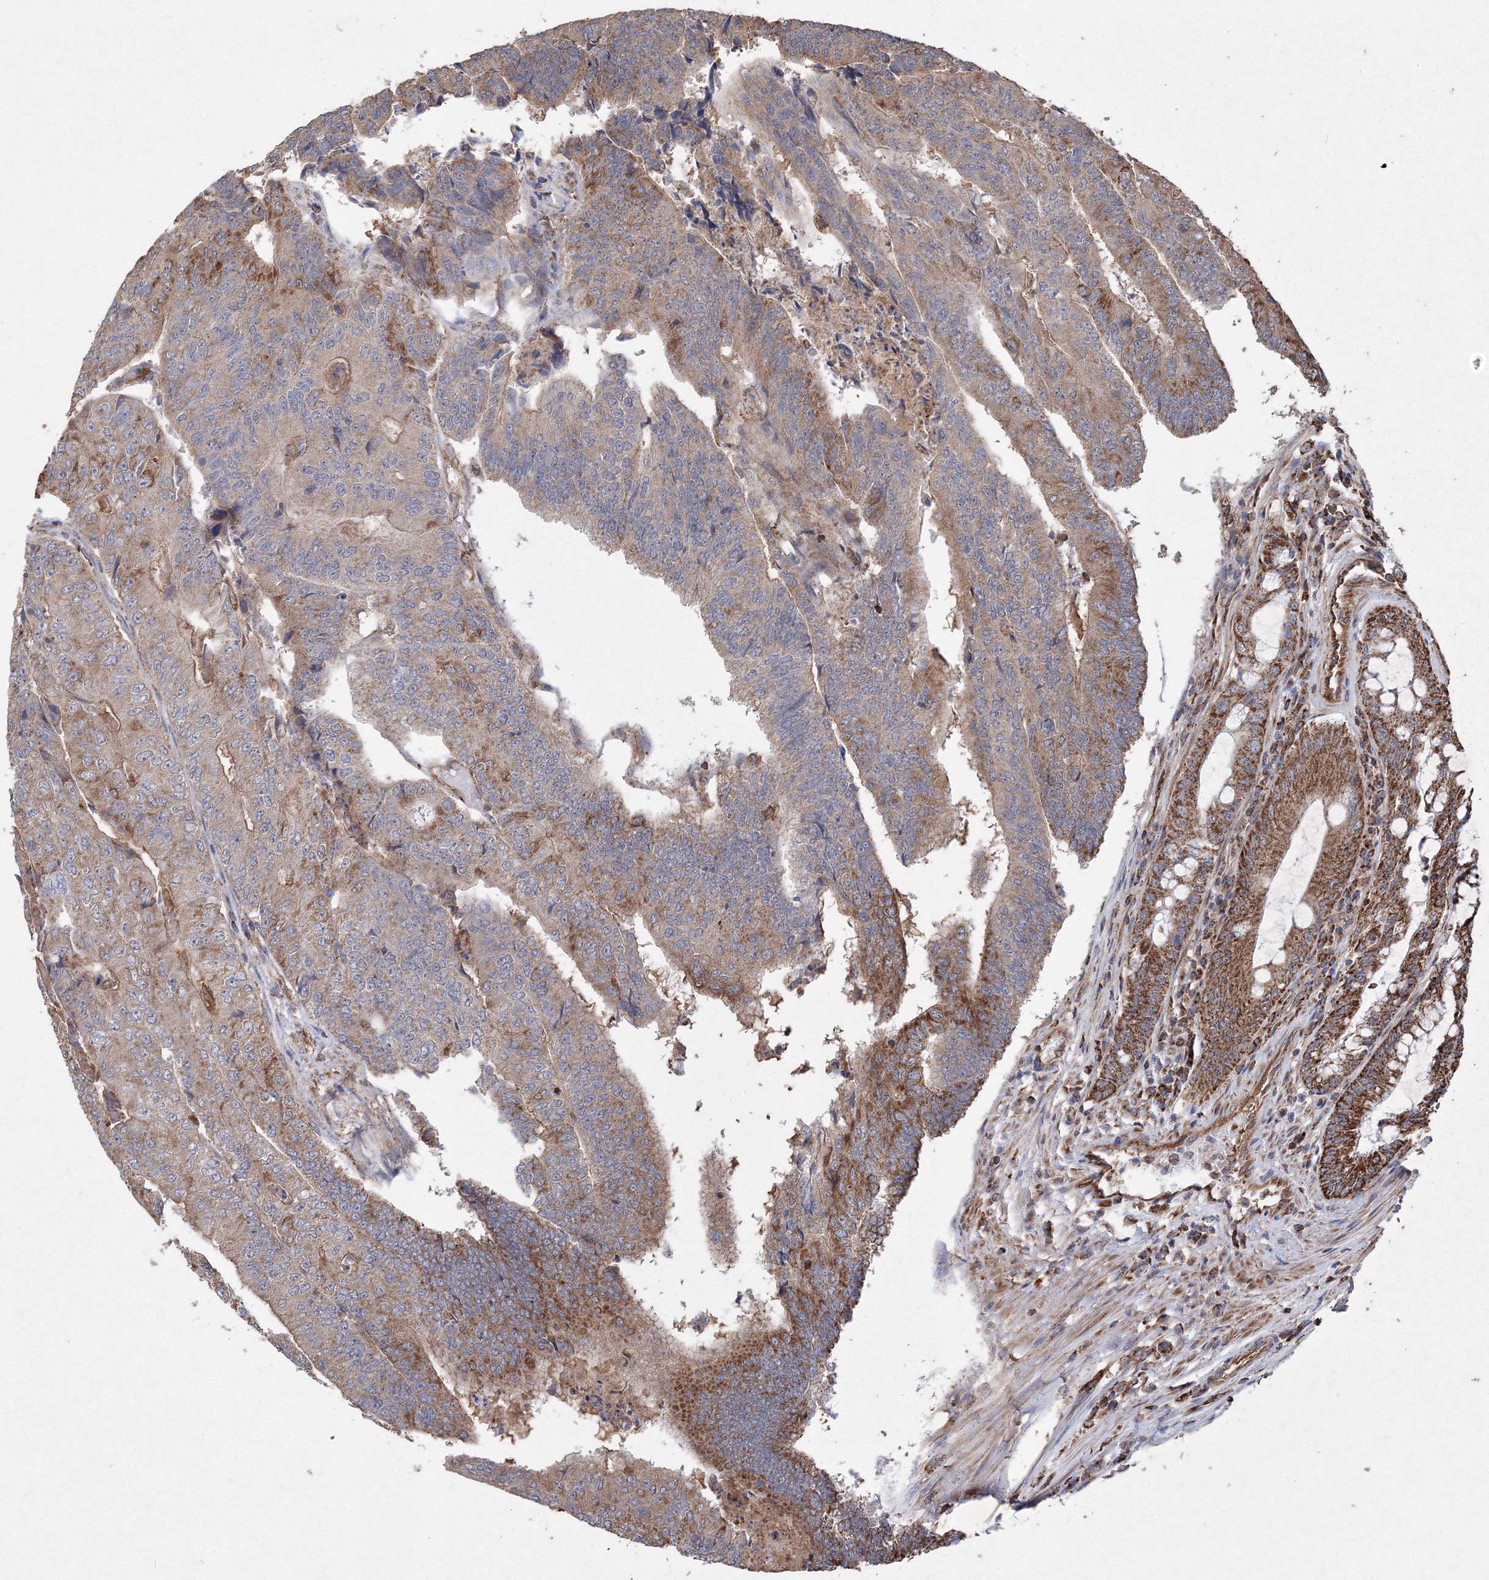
{"staining": {"intensity": "moderate", "quantity": ">75%", "location": "cytoplasmic/membranous"}, "tissue": "colorectal cancer", "cell_type": "Tumor cells", "image_type": "cancer", "snomed": [{"axis": "morphology", "description": "Adenocarcinoma, NOS"}, {"axis": "topography", "description": "Colon"}], "caption": "Immunohistochemistry (IHC) of human colorectal cancer (adenocarcinoma) reveals medium levels of moderate cytoplasmic/membranous staining in about >75% of tumor cells. (brown staining indicates protein expression, while blue staining denotes nuclei).", "gene": "TMEM139", "patient": {"sex": "female", "age": 67}}